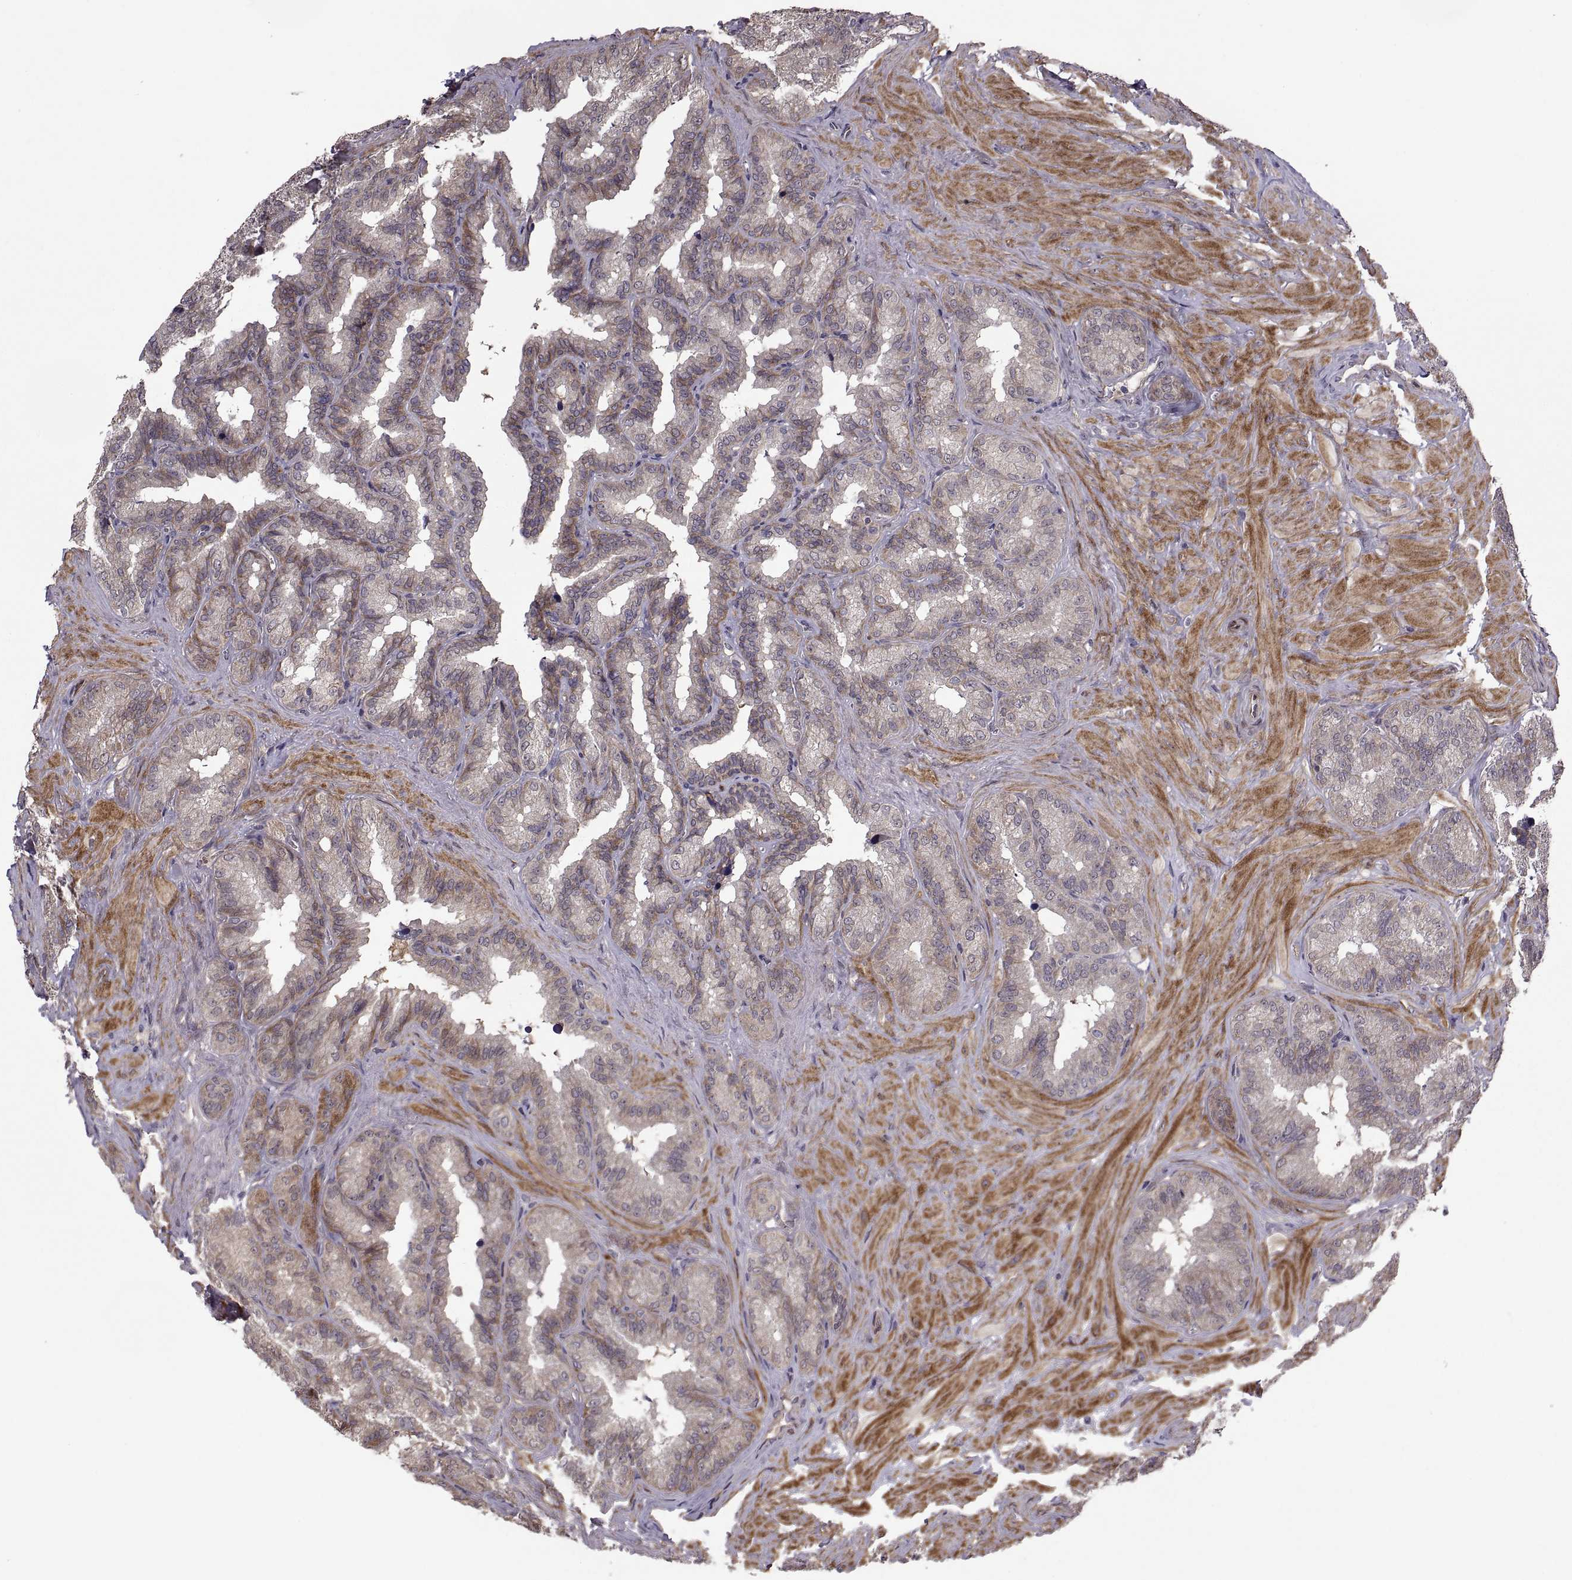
{"staining": {"intensity": "moderate", "quantity": "<25%", "location": "cytoplasmic/membranous"}, "tissue": "seminal vesicle", "cell_type": "Glandular cells", "image_type": "normal", "snomed": [{"axis": "morphology", "description": "Normal tissue, NOS"}, {"axis": "topography", "description": "Seminal veicle"}], "caption": "Human seminal vesicle stained with a protein marker displays moderate staining in glandular cells.", "gene": "PMM2", "patient": {"sex": "male", "age": 37}}